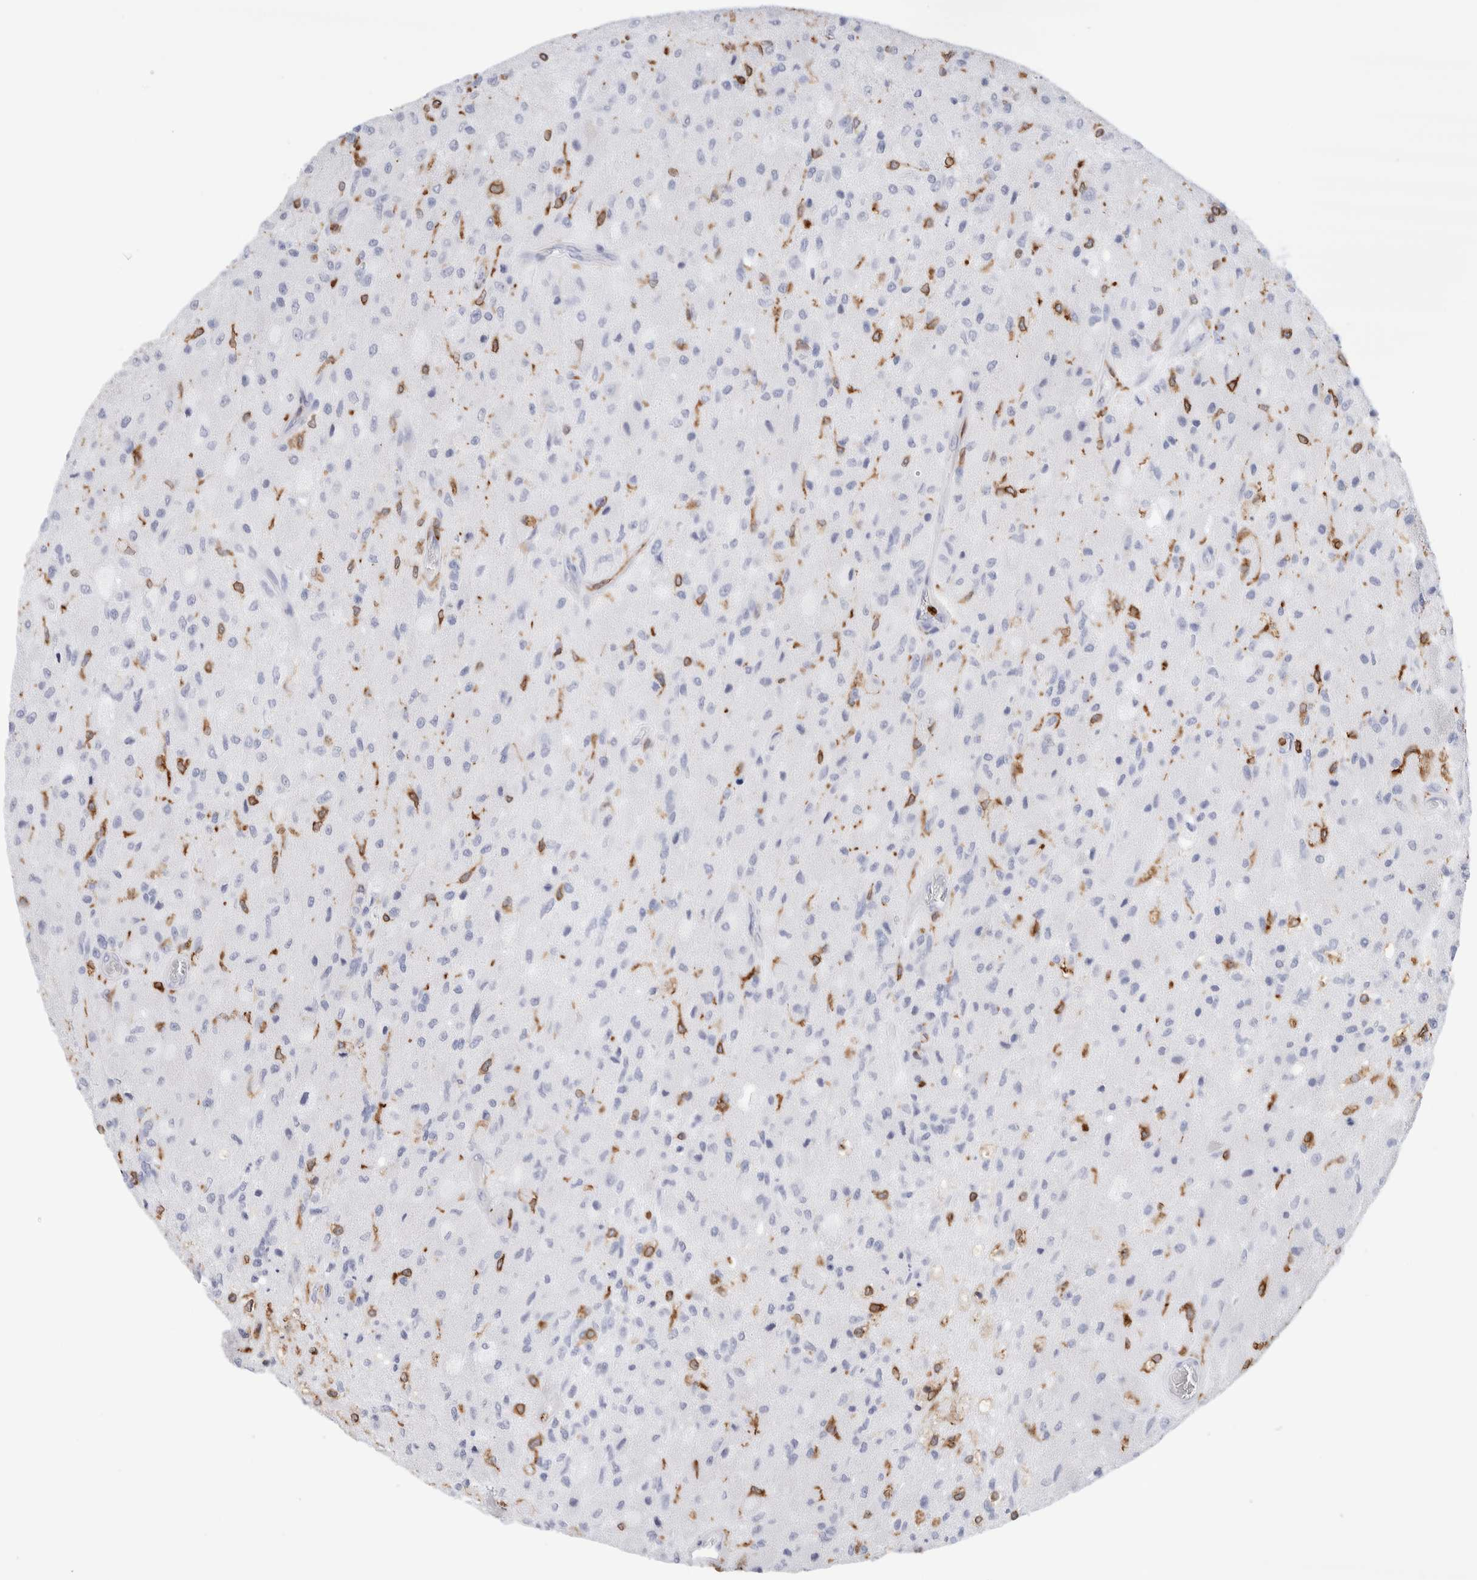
{"staining": {"intensity": "negative", "quantity": "none", "location": "none"}, "tissue": "glioma", "cell_type": "Tumor cells", "image_type": "cancer", "snomed": [{"axis": "morphology", "description": "Normal tissue, NOS"}, {"axis": "morphology", "description": "Glioma, malignant, High grade"}, {"axis": "topography", "description": "Cerebral cortex"}], "caption": "The photomicrograph demonstrates no significant expression in tumor cells of malignant glioma (high-grade). The staining is performed using DAB brown chromogen with nuclei counter-stained in using hematoxylin.", "gene": "ALOX5AP", "patient": {"sex": "male", "age": 77}}